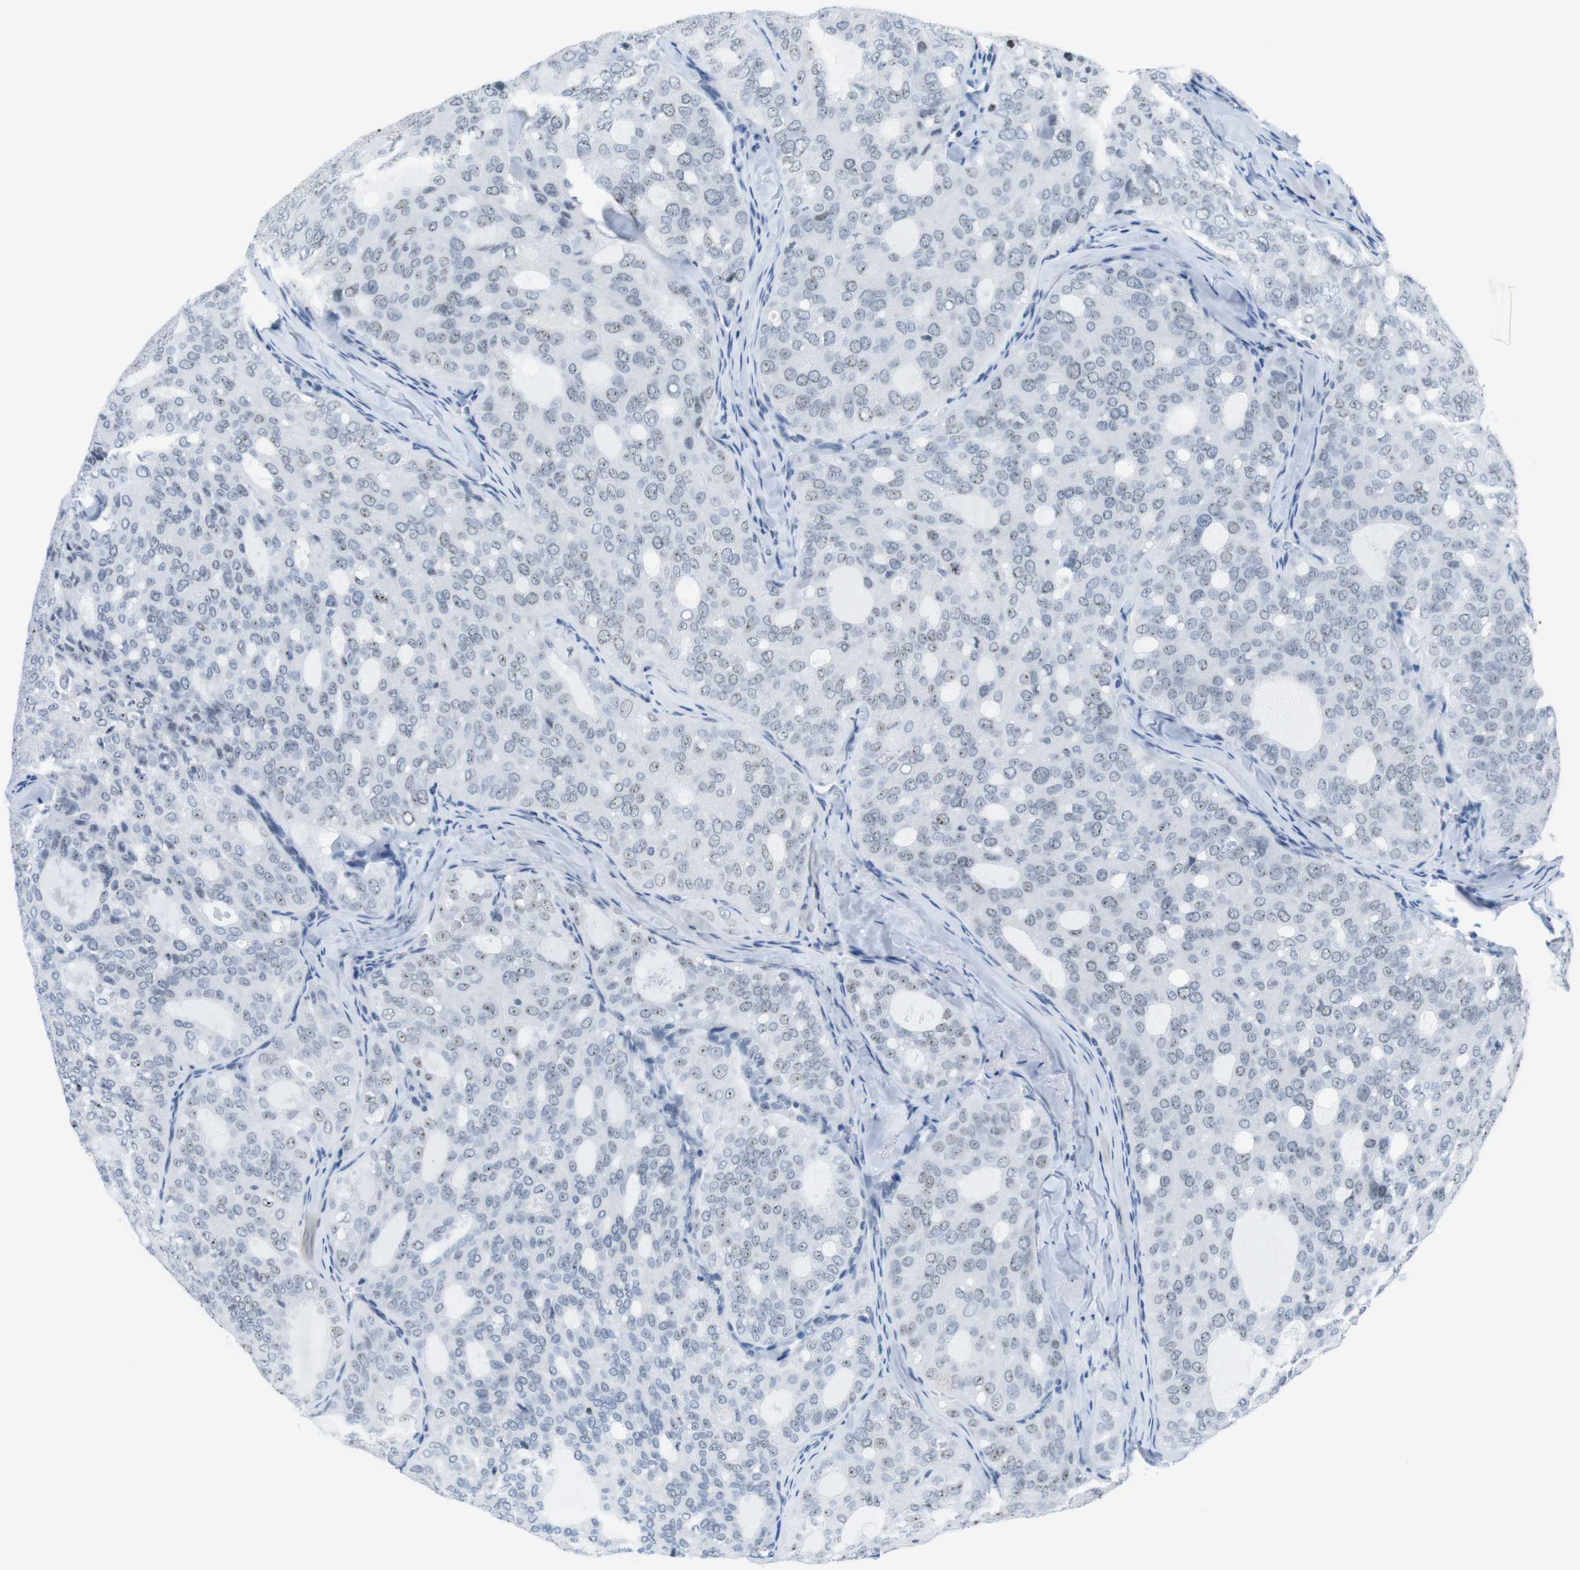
{"staining": {"intensity": "moderate", "quantity": "<25%", "location": "nuclear"}, "tissue": "thyroid cancer", "cell_type": "Tumor cells", "image_type": "cancer", "snomed": [{"axis": "morphology", "description": "Follicular adenoma carcinoma, NOS"}, {"axis": "topography", "description": "Thyroid gland"}], "caption": "Immunohistochemistry (IHC) image of neoplastic tissue: human thyroid cancer (follicular adenoma carcinoma) stained using immunohistochemistry displays low levels of moderate protein expression localized specifically in the nuclear of tumor cells, appearing as a nuclear brown color.", "gene": "NIFK", "patient": {"sex": "male", "age": 75}}